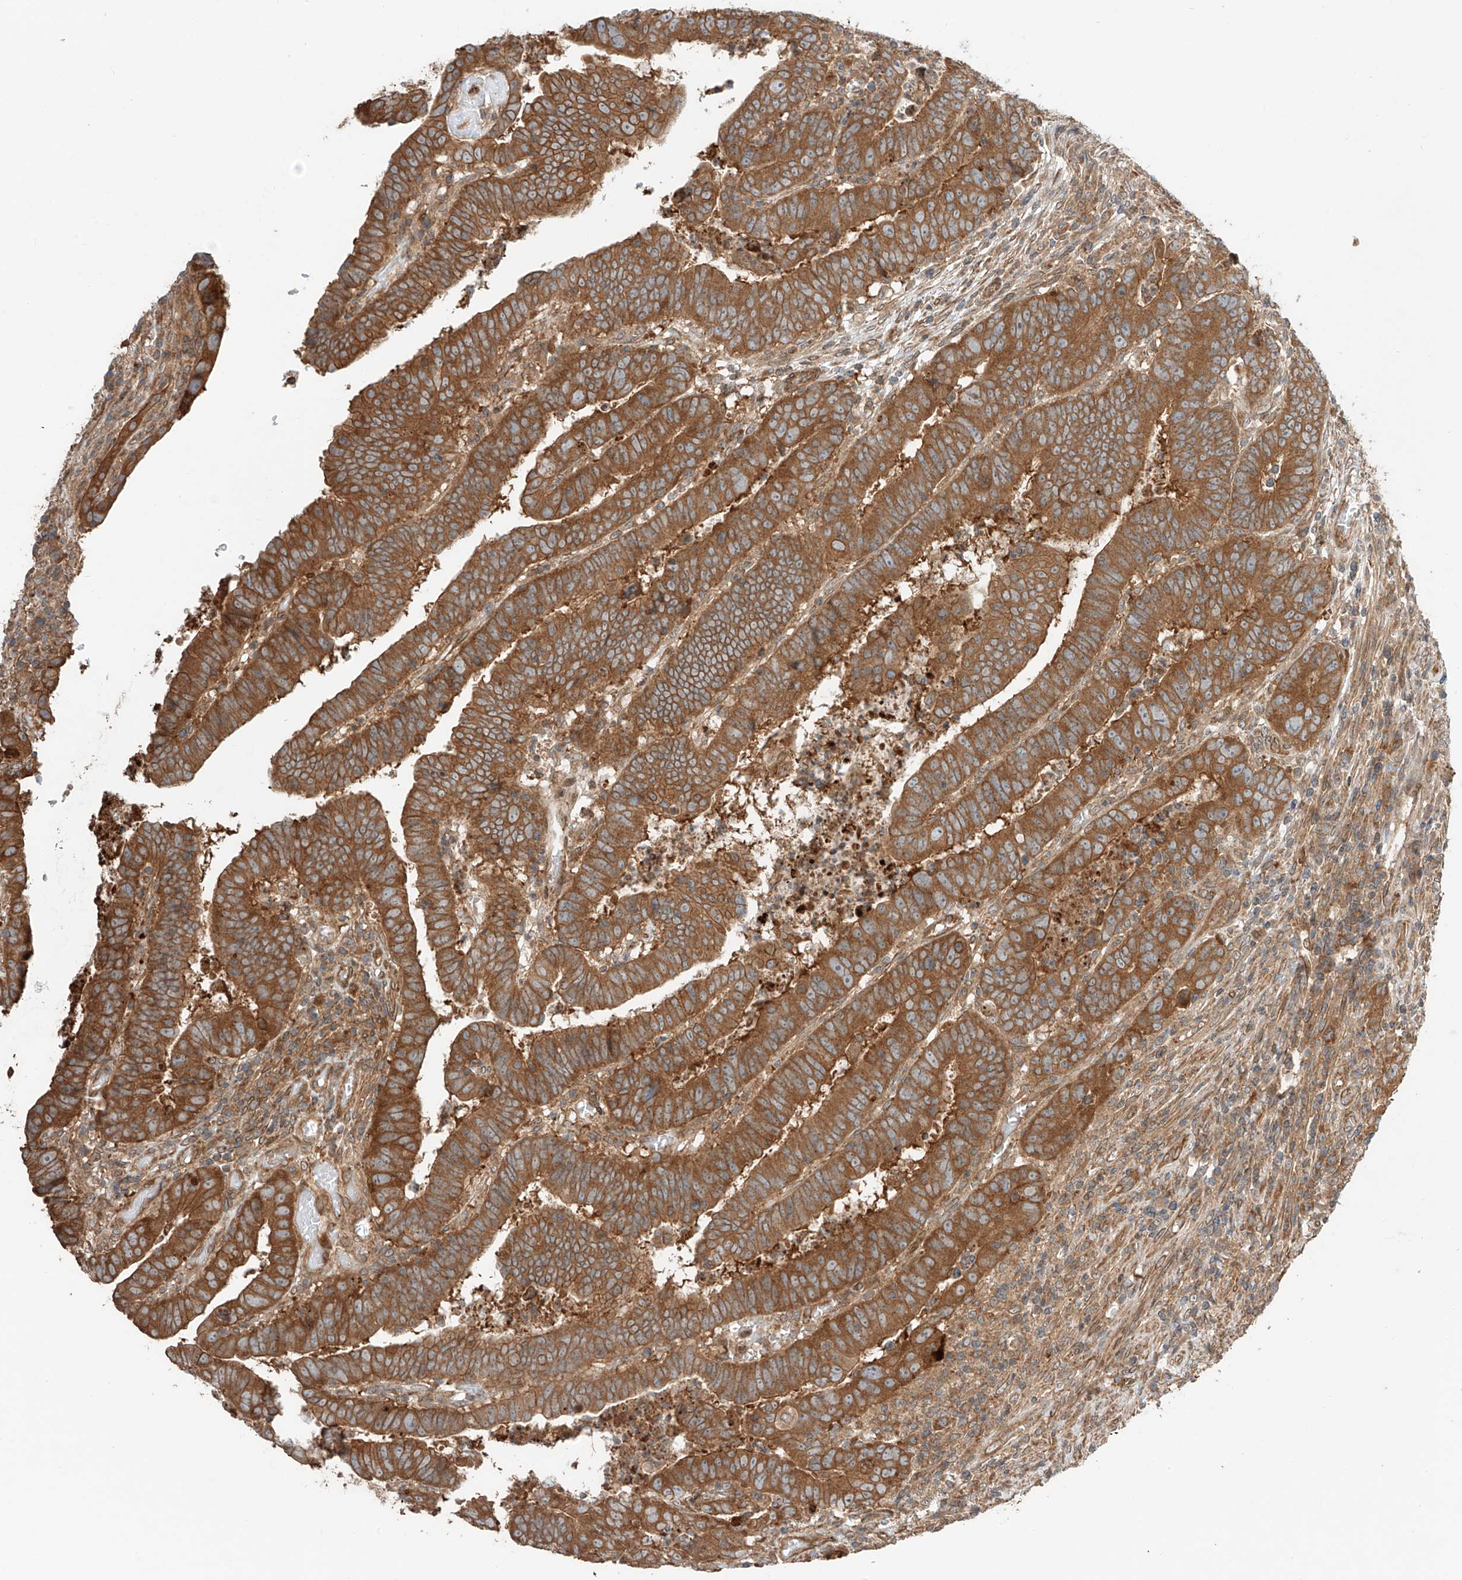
{"staining": {"intensity": "moderate", "quantity": ">75%", "location": "cytoplasmic/membranous"}, "tissue": "colorectal cancer", "cell_type": "Tumor cells", "image_type": "cancer", "snomed": [{"axis": "morphology", "description": "Normal tissue, NOS"}, {"axis": "morphology", "description": "Adenocarcinoma, NOS"}, {"axis": "topography", "description": "Rectum"}], "caption": "Tumor cells display medium levels of moderate cytoplasmic/membranous staining in approximately >75% of cells in human colorectal cancer.", "gene": "CEP162", "patient": {"sex": "female", "age": 65}}